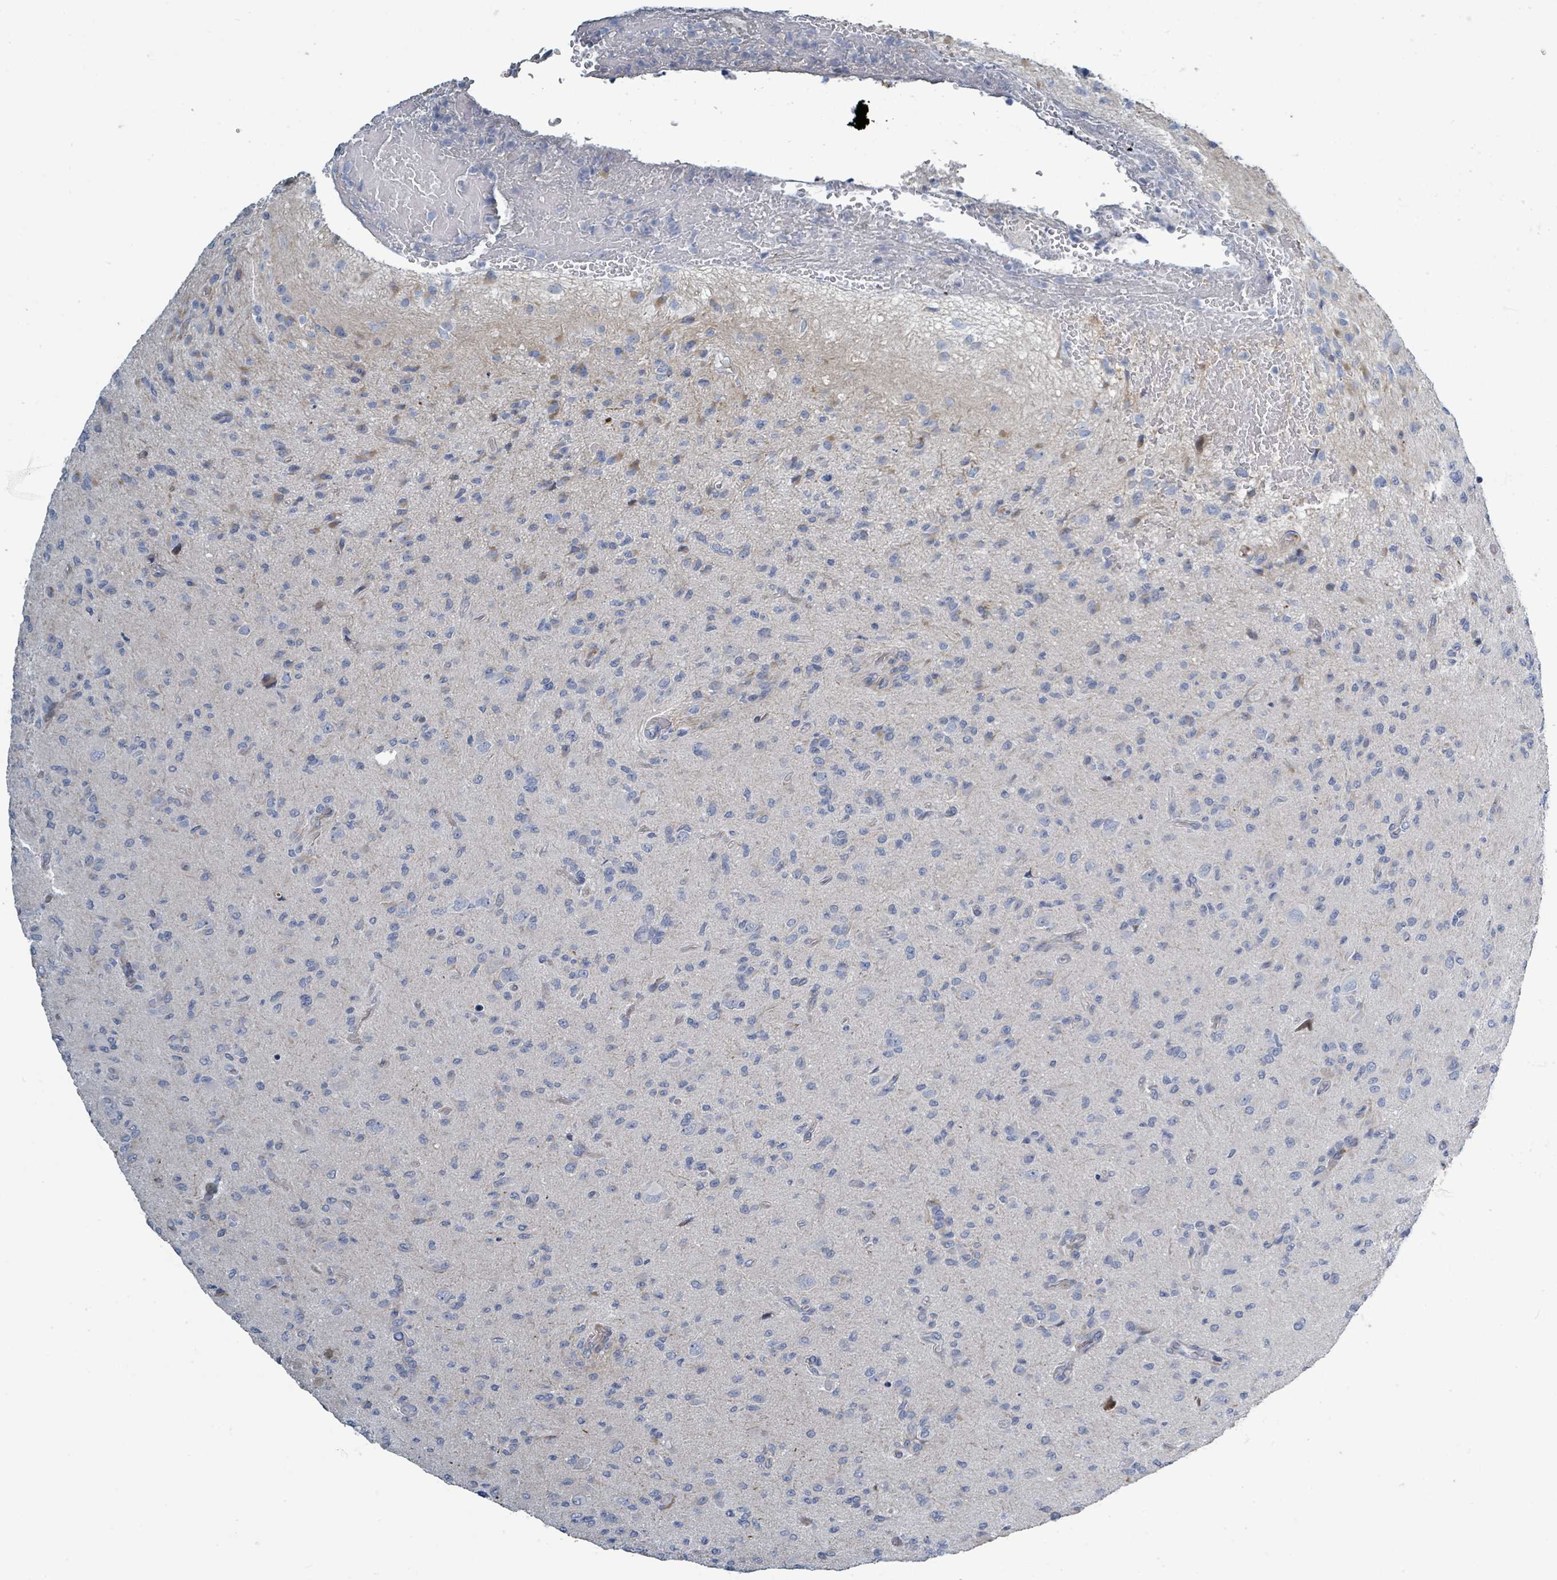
{"staining": {"intensity": "negative", "quantity": "none", "location": "none"}, "tissue": "glioma", "cell_type": "Tumor cells", "image_type": "cancer", "snomed": [{"axis": "morphology", "description": "Glioma, malignant, High grade"}, {"axis": "topography", "description": "Brain"}], "caption": "This photomicrograph is of malignant glioma (high-grade) stained with IHC to label a protein in brown with the nuclei are counter-stained blue. There is no positivity in tumor cells.", "gene": "RAB33B", "patient": {"sex": "male", "age": 36}}